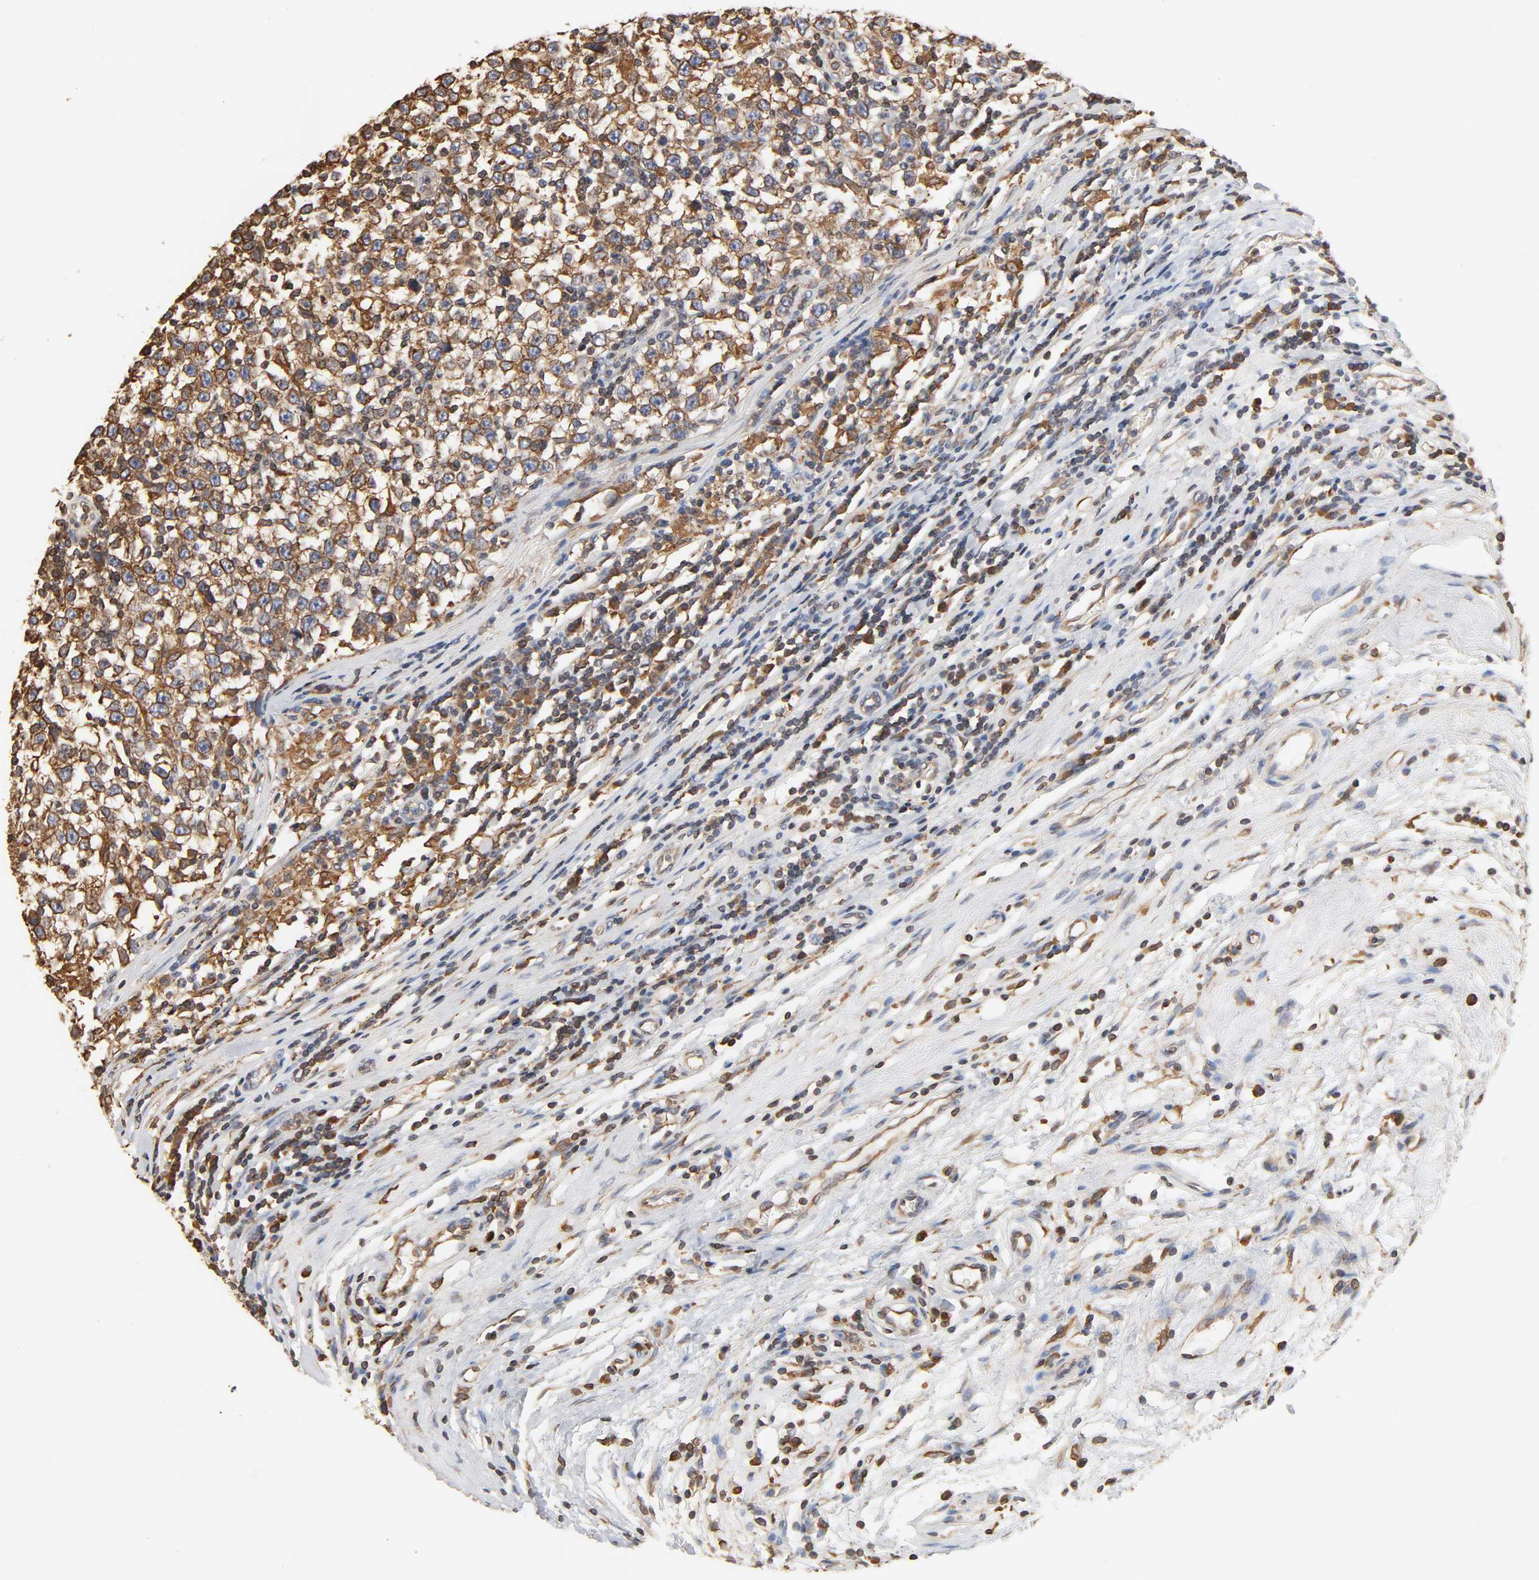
{"staining": {"intensity": "strong", "quantity": ">75%", "location": "cytoplasmic/membranous"}, "tissue": "testis cancer", "cell_type": "Tumor cells", "image_type": "cancer", "snomed": [{"axis": "morphology", "description": "Seminoma, NOS"}, {"axis": "topography", "description": "Testis"}], "caption": "Immunohistochemical staining of testis seminoma demonstrates strong cytoplasmic/membranous protein staining in approximately >75% of tumor cells.", "gene": "BCAP31", "patient": {"sex": "male", "age": 43}}